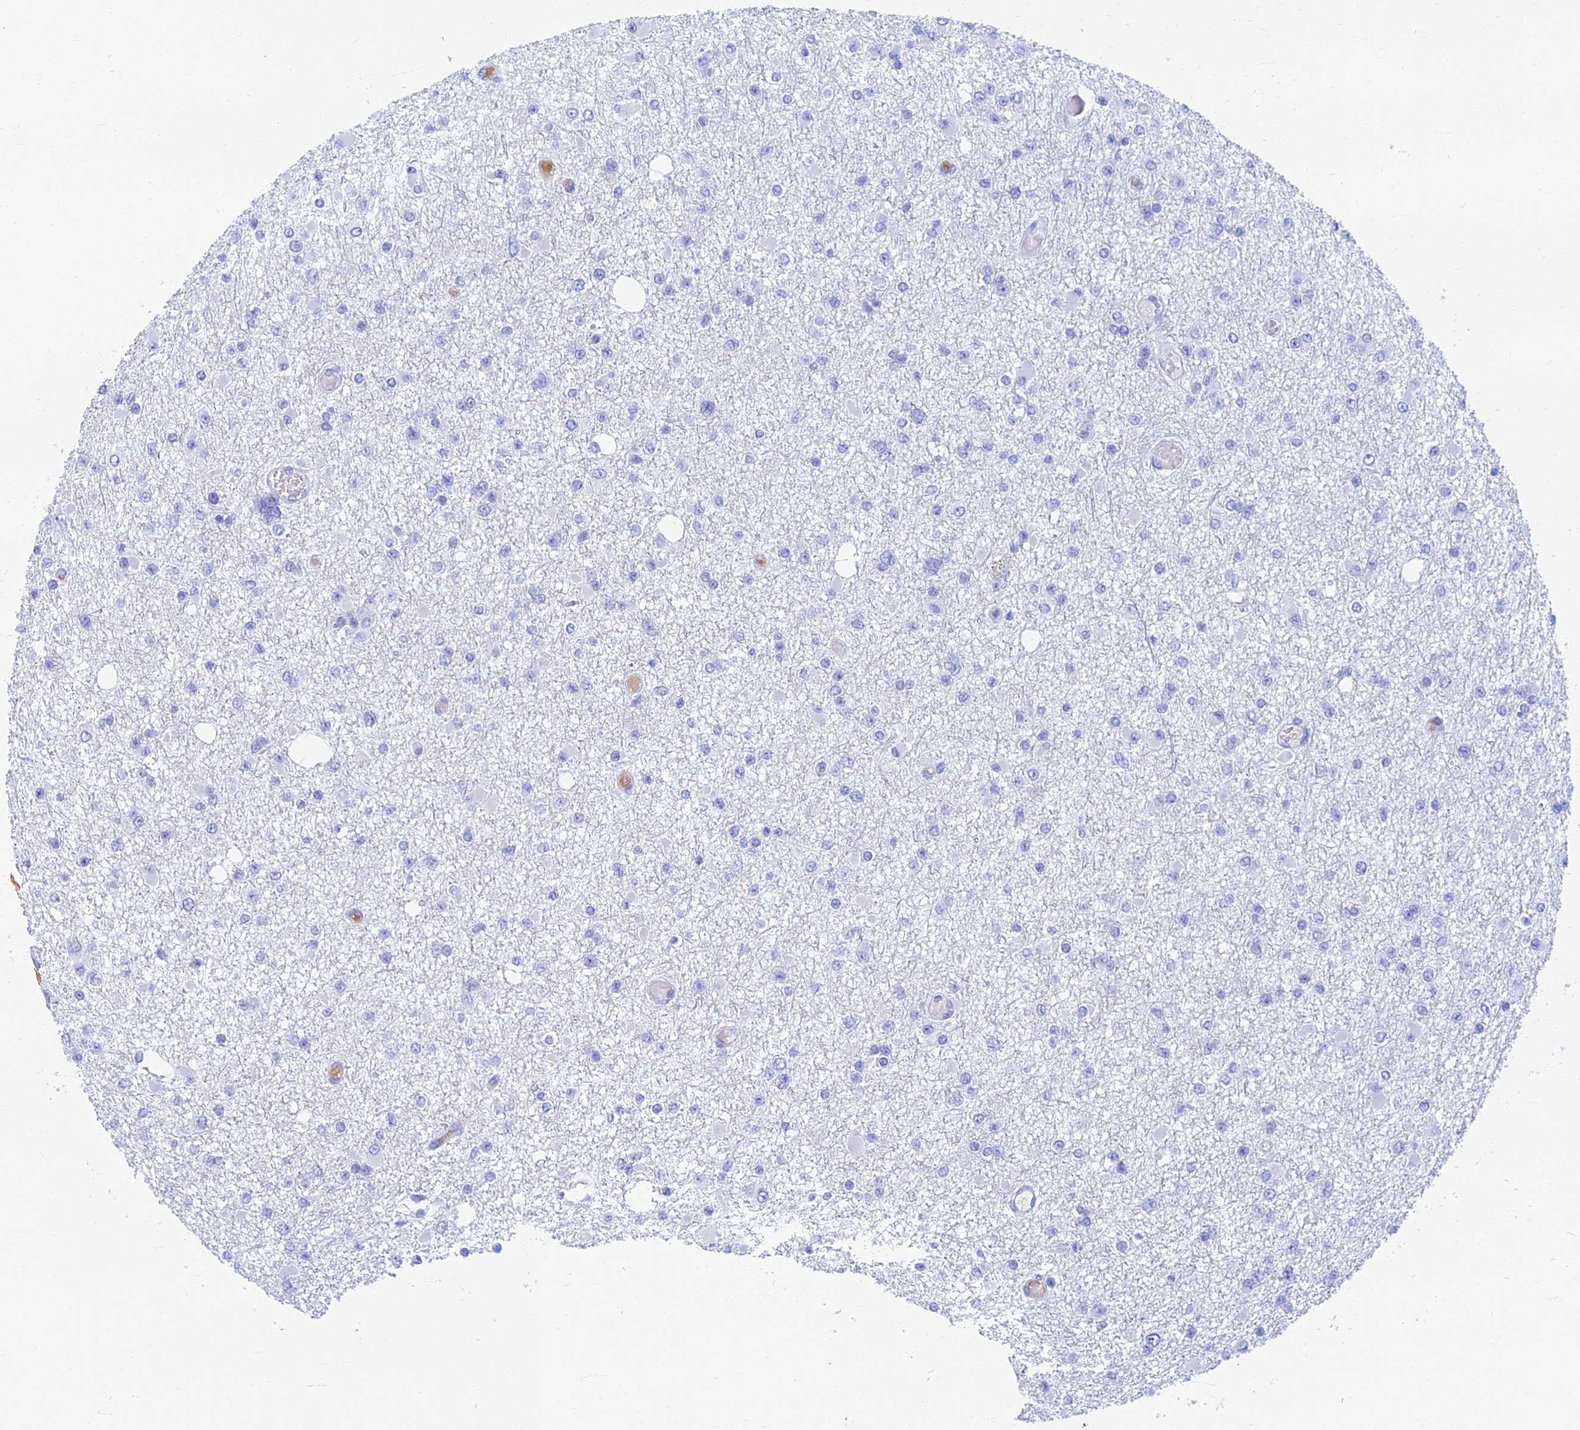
{"staining": {"intensity": "negative", "quantity": "none", "location": "none"}, "tissue": "glioma", "cell_type": "Tumor cells", "image_type": "cancer", "snomed": [{"axis": "morphology", "description": "Glioma, malignant, Low grade"}, {"axis": "topography", "description": "Brain"}], "caption": "Tumor cells are negative for brown protein staining in glioma.", "gene": "ETFRF1", "patient": {"sex": "female", "age": 22}}